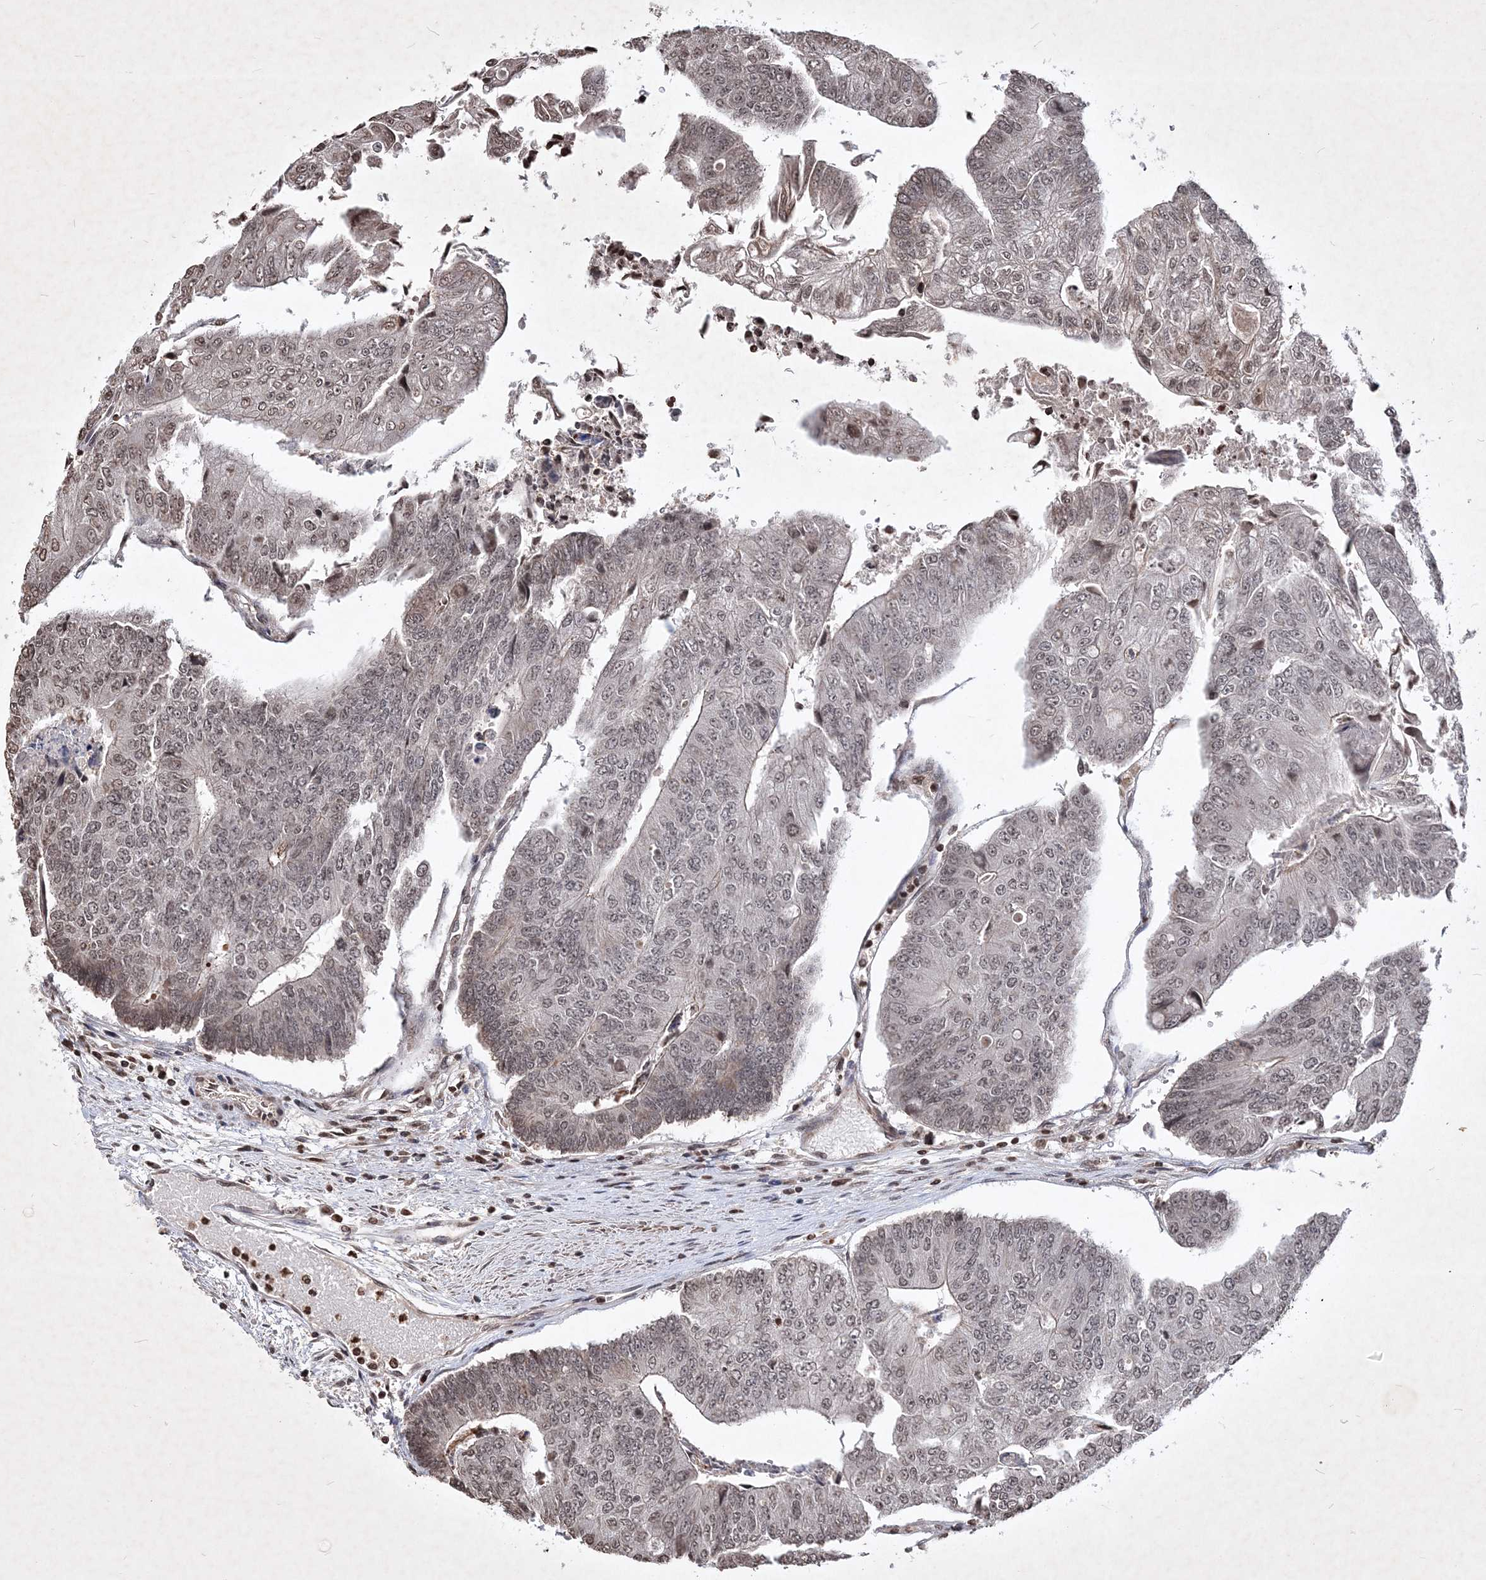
{"staining": {"intensity": "weak", "quantity": ">75%", "location": "nuclear"}, "tissue": "colorectal cancer", "cell_type": "Tumor cells", "image_type": "cancer", "snomed": [{"axis": "morphology", "description": "Adenocarcinoma, NOS"}, {"axis": "topography", "description": "Colon"}], "caption": "Colorectal cancer (adenocarcinoma) stained with a brown dye exhibits weak nuclear positive positivity in about >75% of tumor cells.", "gene": "SOWAHB", "patient": {"sex": "female", "age": 67}}